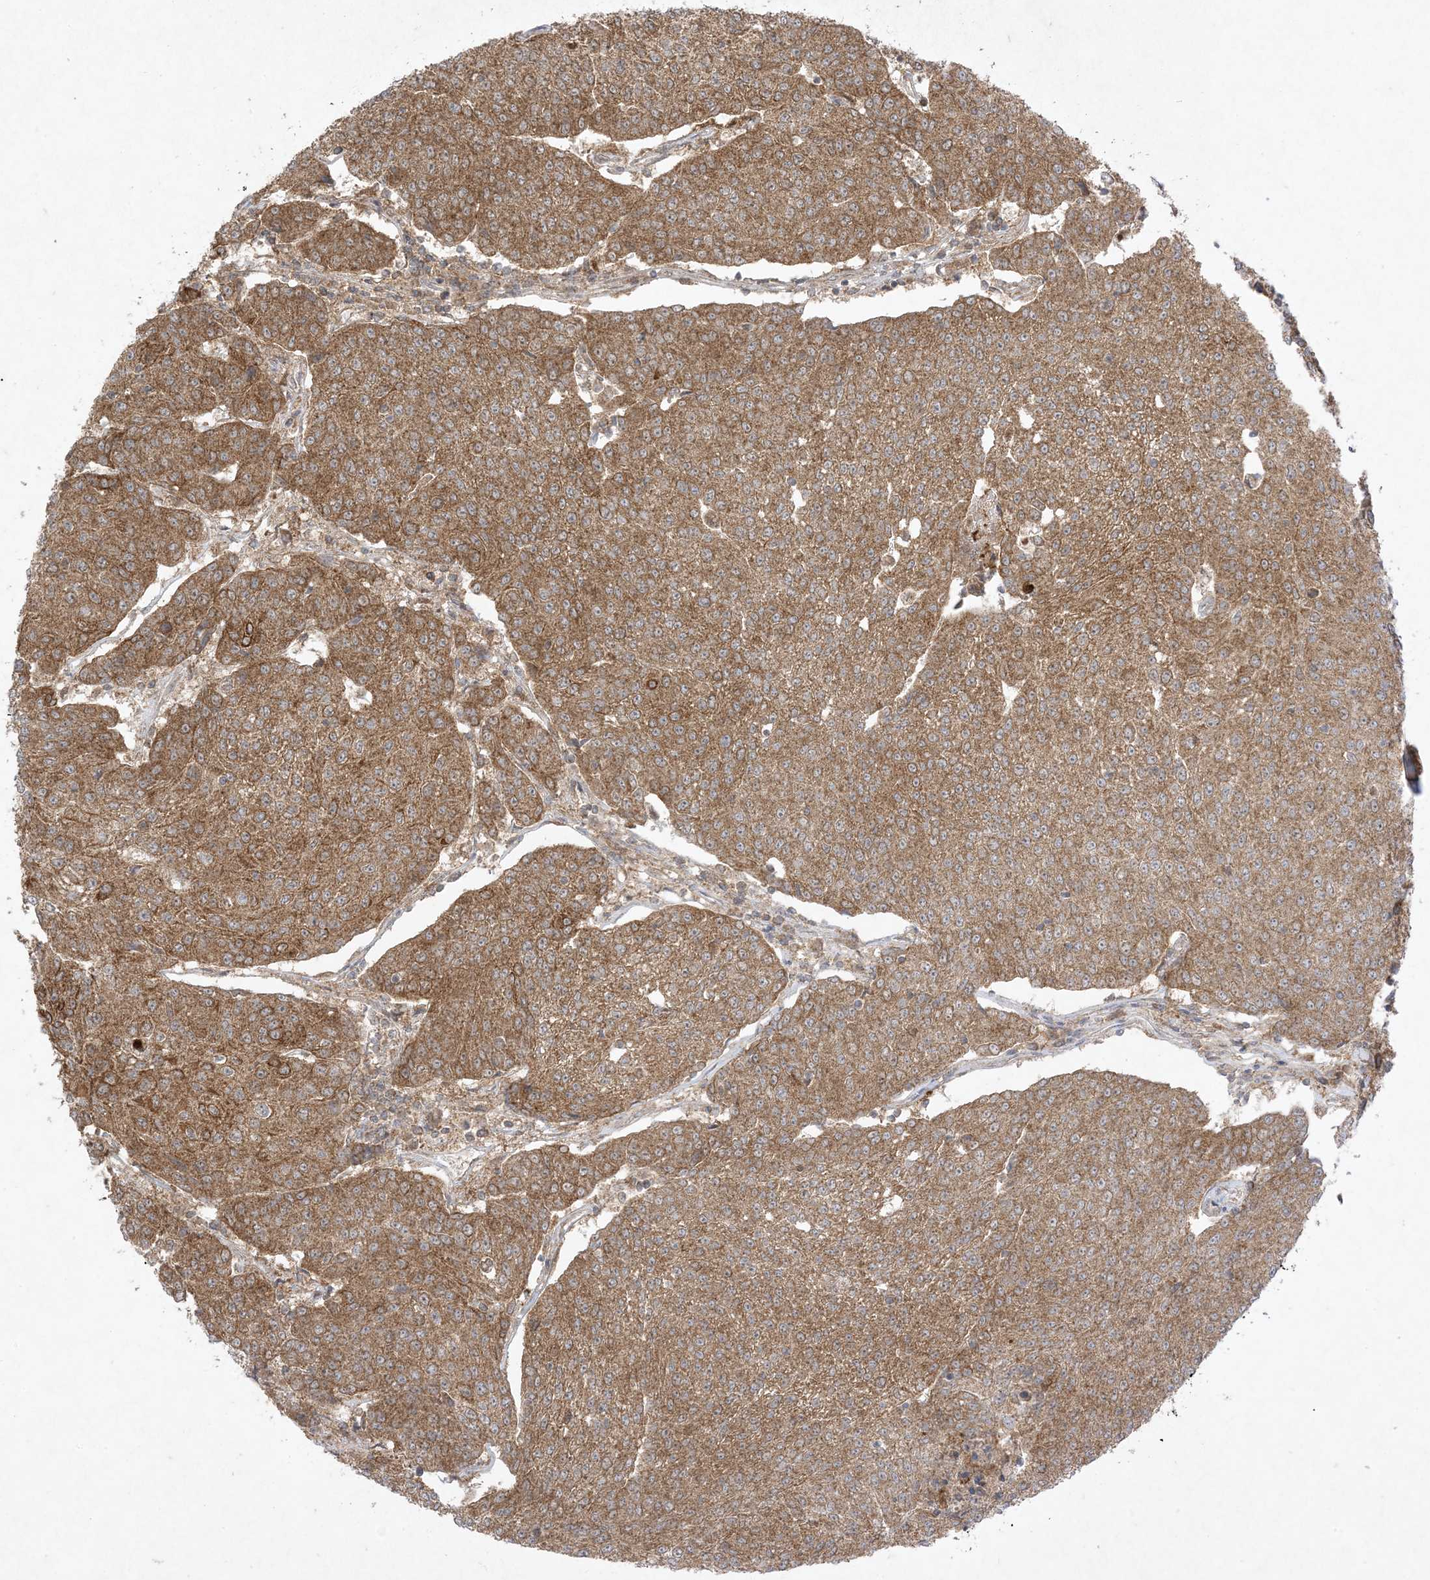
{"staining": {"intensity": "moderate", "quantity": ">75%", "location": "cytoplasmic/membranous"}, "tissue": "urothelial cancer", "cell_type": "Tumor cells", "image_type": "cancer", "snomed": [{"axis": "morphology", "description": "Urothelial carcinoma, High grade"}, {"axis": "topography", "description": "Urinary bladder"}], "caption": "High-grade urothelial carcinoma tissue displays moderate cytoplasmic/membranous positivity in approximately >75% of tumor cells, visualized by immunohistochemistry.", "gene": "UBE2C", "patient": {"sex": "female", "age": 85}}